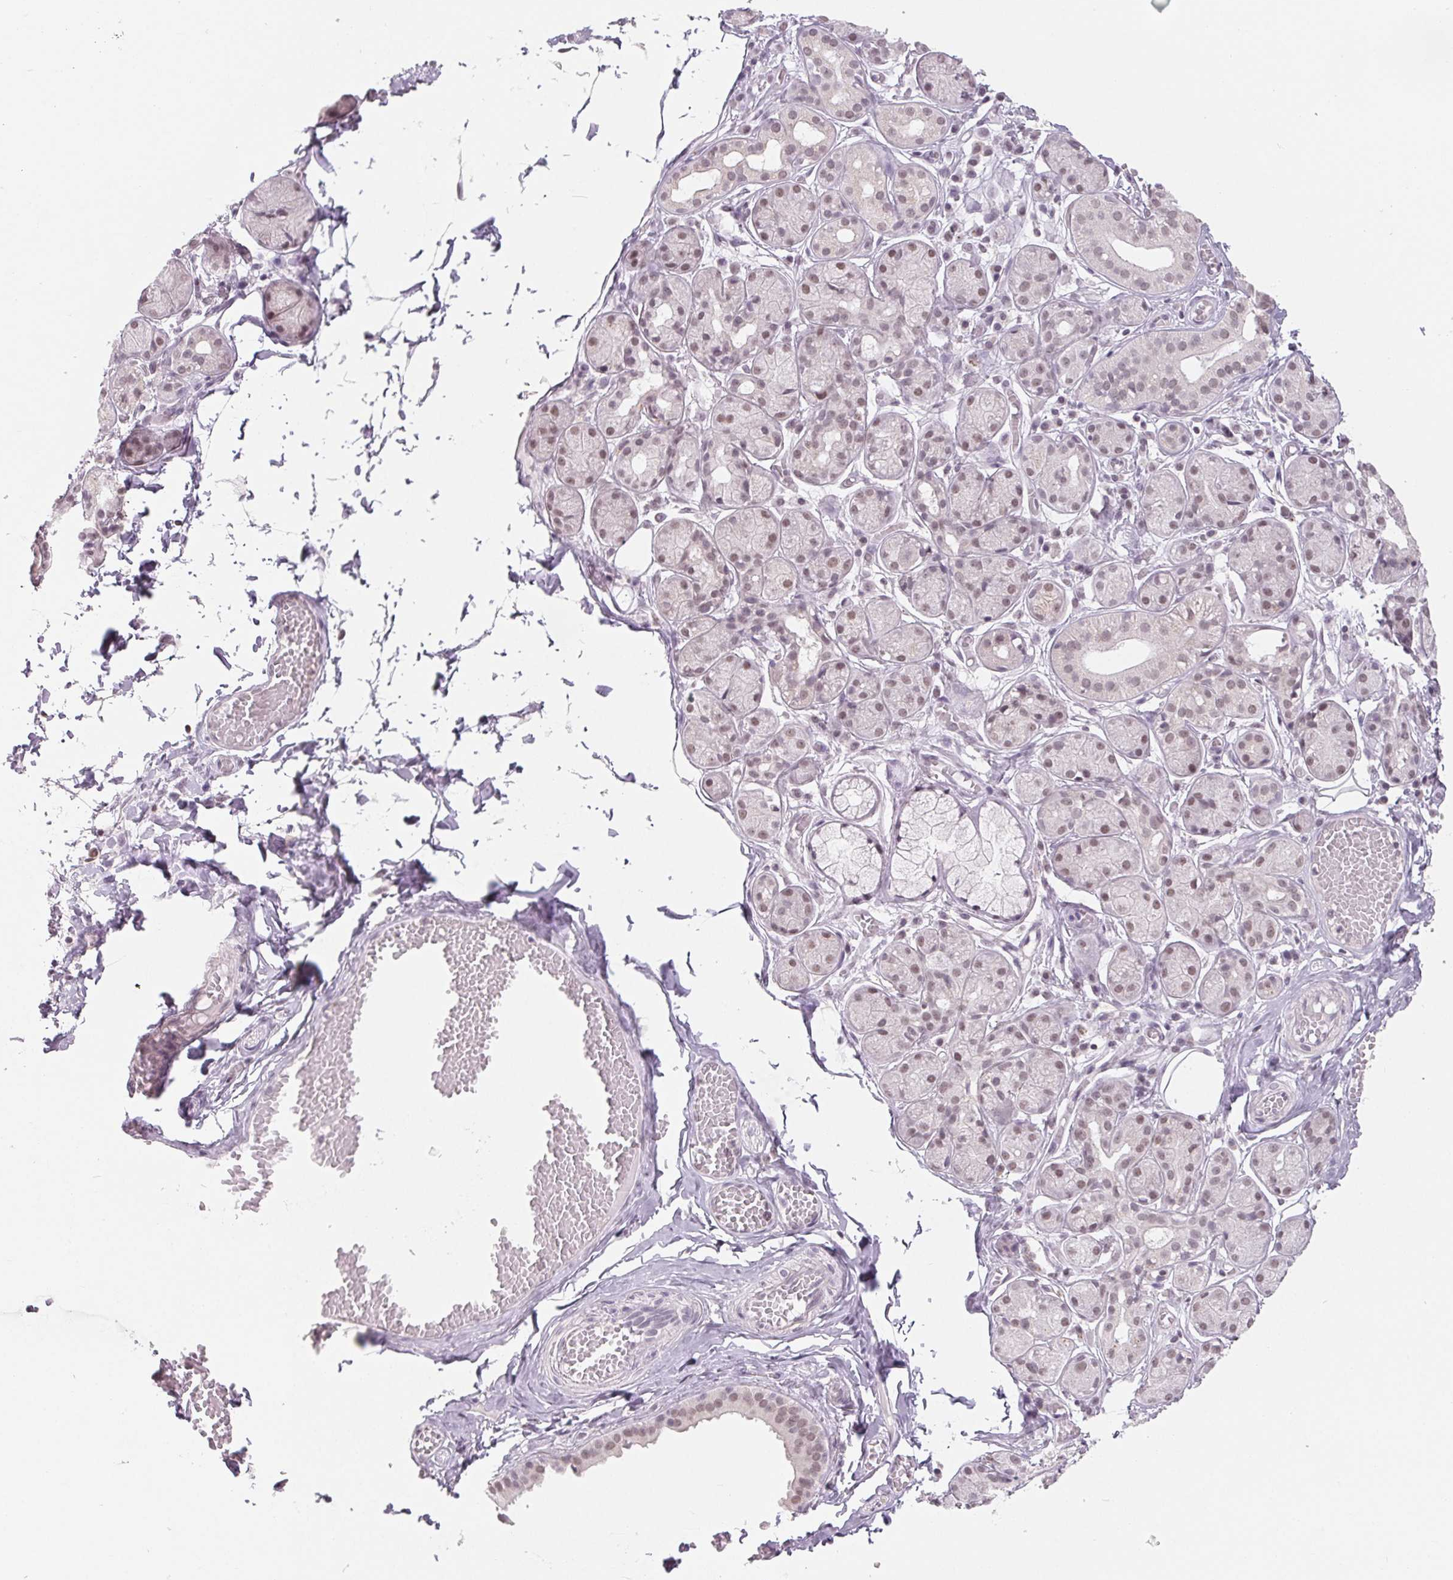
{"staining": {"intensity": "moderate", "quantity": "25%-75%", "location": "cytoplasmic/membranous,nuclear"}, "tissue": "salivary gland", "cell_type": "Glandular cells", "image_type": "normal", "snomed": [{"axis": "morphology", "description": "Normal tissue, NOS"}, {"axis": "topography", "description": "Salivary gland"}, {"axis": "topography", "description": "Peripheral nerve tissue"}], "caption": "Moderate cytoplasmic/membranous,nuclear positivity for a protein is present in about 25%-75% of glandular cells of normal salivary gland using immunohistochemistry (IHC).", "gene": "NXF3", "patient": {"sex": "male", "age": 71}}